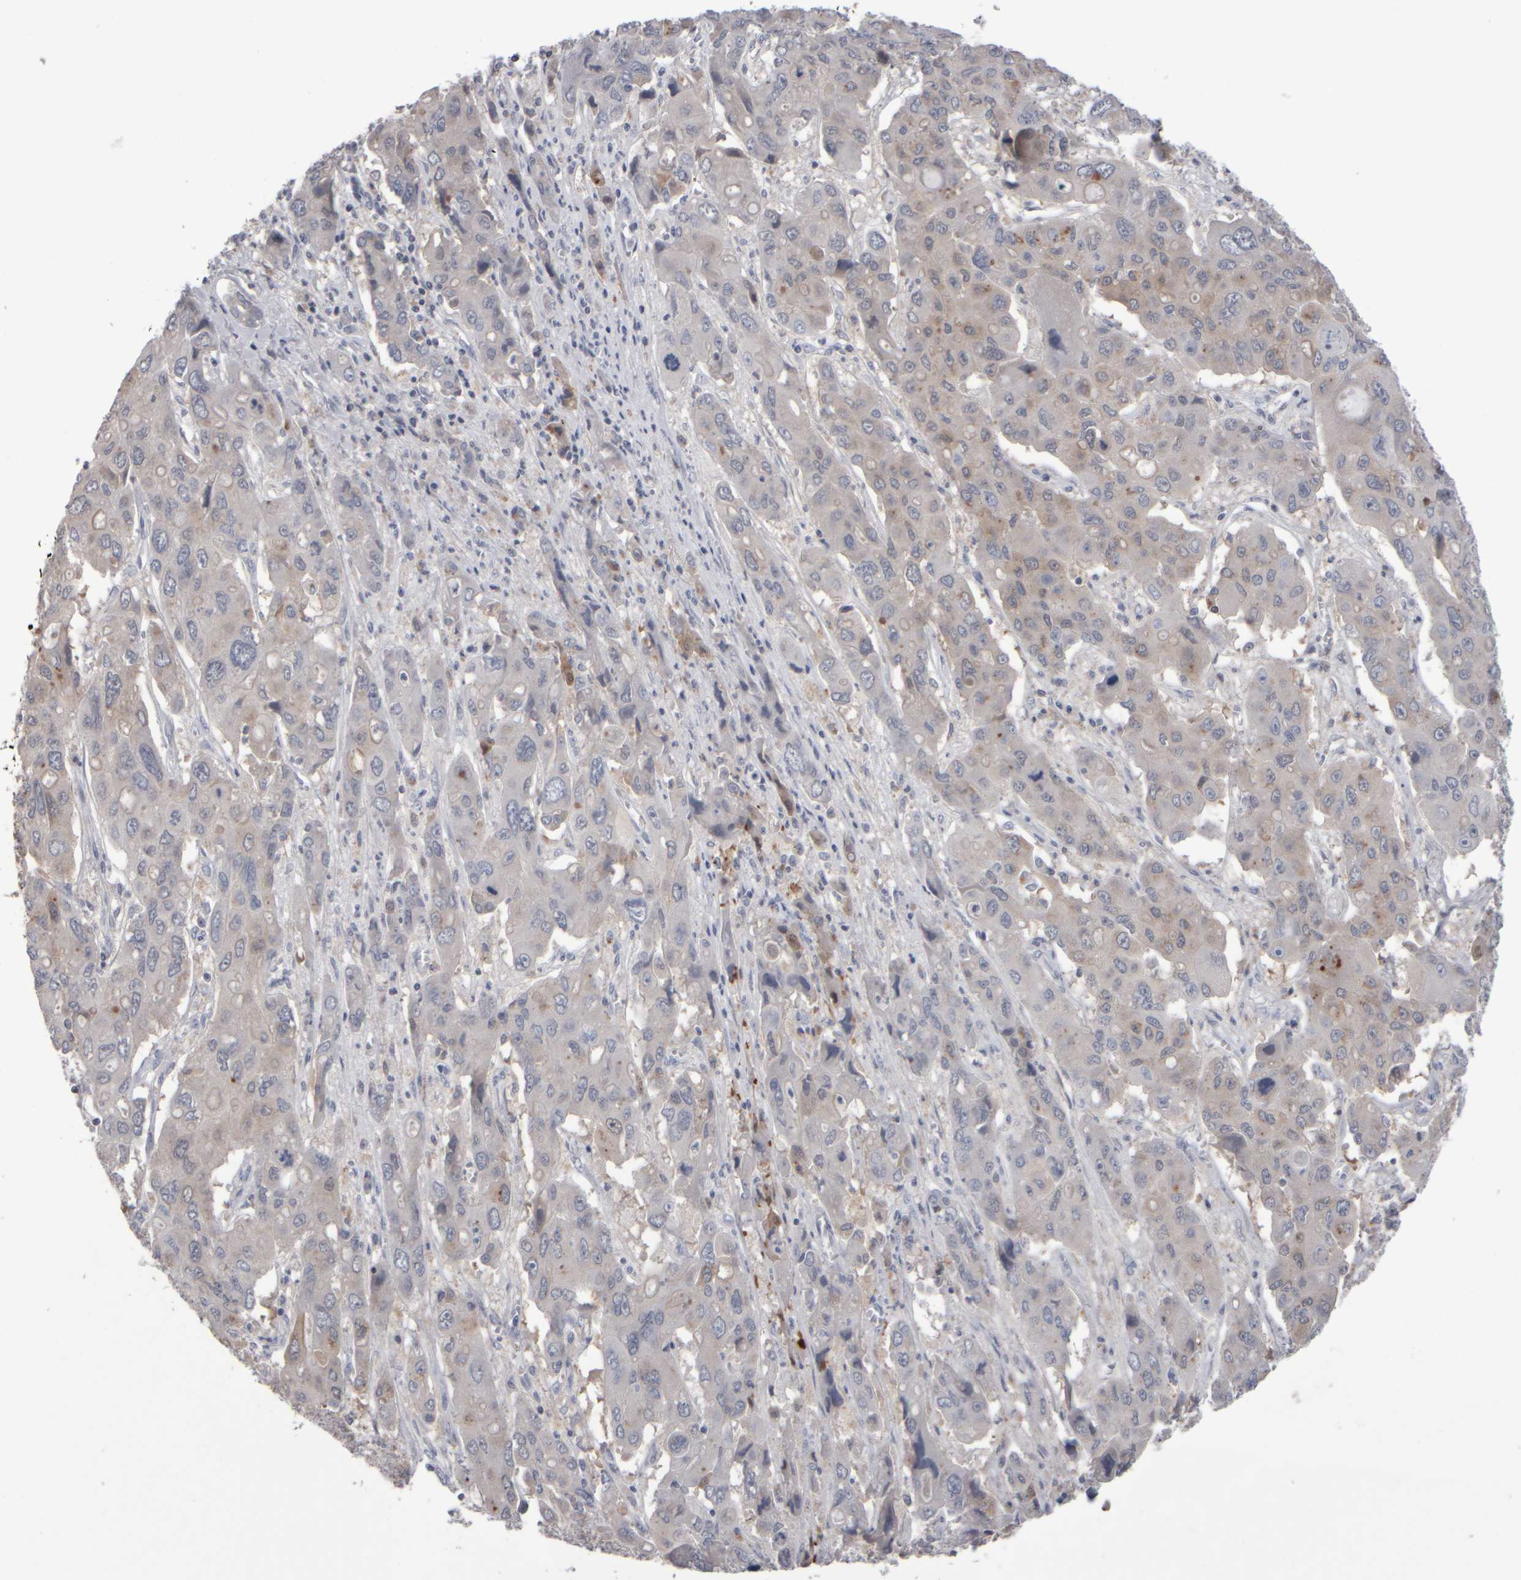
{"staining": {"intensity": "weak", "quantity": "<25%", "location": "cytoplasmic/membranous"}, "tissue": "liver cancer", "cell_type": "Tumor cells", "image_type": "cancer", "snomed": [{"axis": "morphology", "description": "Cholangiocarcinoma"}, {"axis": "topography", "description": "Liver"}], "caption": "Protein analysis of cholangiocarcinoma (liver) demonstrates no significant staining in tumor cells. (Stains: DAB (3,3'-diaminobenzidine) IHC with hematoxylin counter stain, Microscopy: brightfield microscopy at high magnification).", "gene": "EPHX2", "patient": {"sex": "male", "age": 67}}